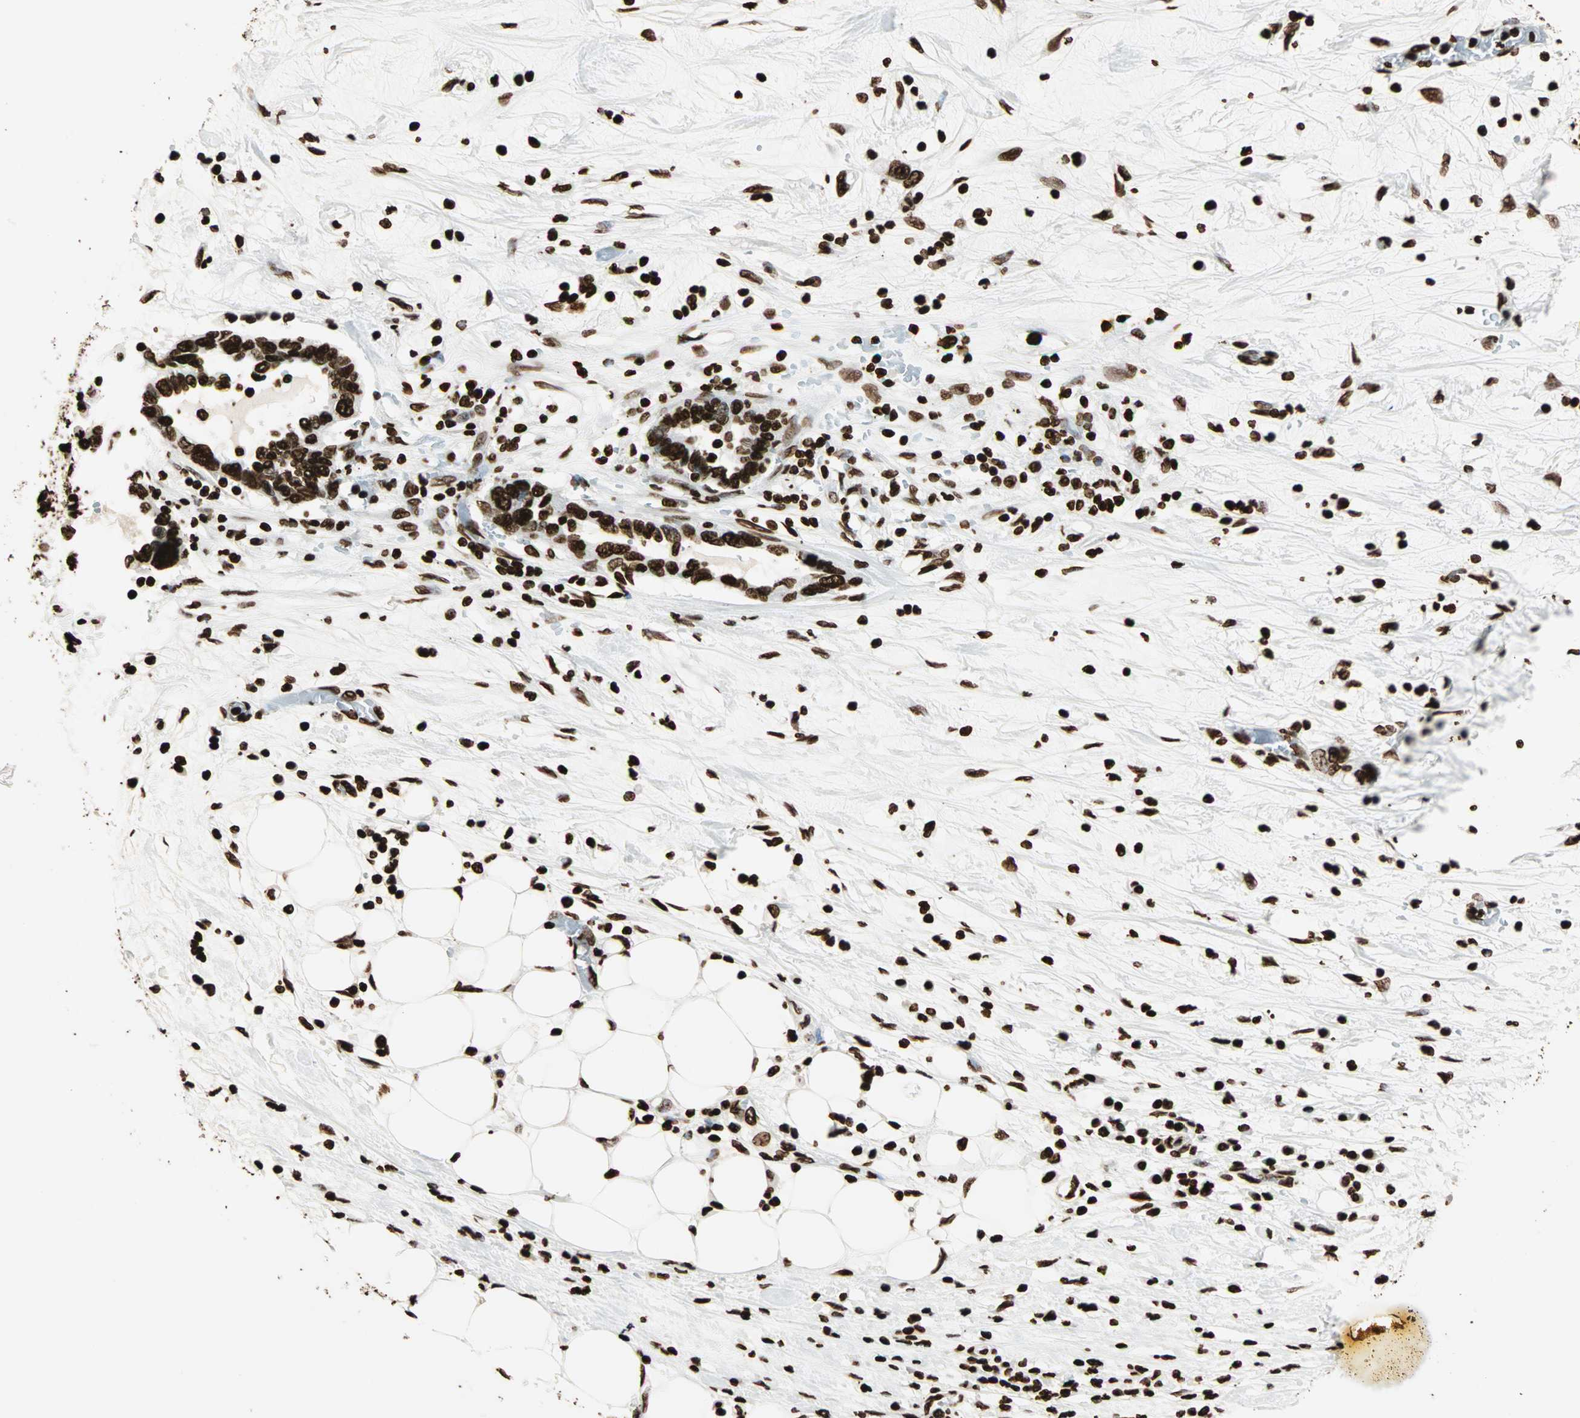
{"staining": {"intensity": "strong", "quantity": ">75%", "location": "nuclear"}, "tissue": "pancreatic cancer", "cell_type": "Tumor cells", "image_type": "cancer", "snomed": [{"axis": "morphology", "description": "Adenocarcinoma, NOS"}, {"axis": "topography", "description": "Pancreas"}], "caption": "Immunohistochemical staining of human adenocarcinoma (pancreatic) shows high levels of strong nuclear positivity in approximately >75% of tumor cells.", "gene": "GLI2", "patient": {"sex": "female", "age": 57}}